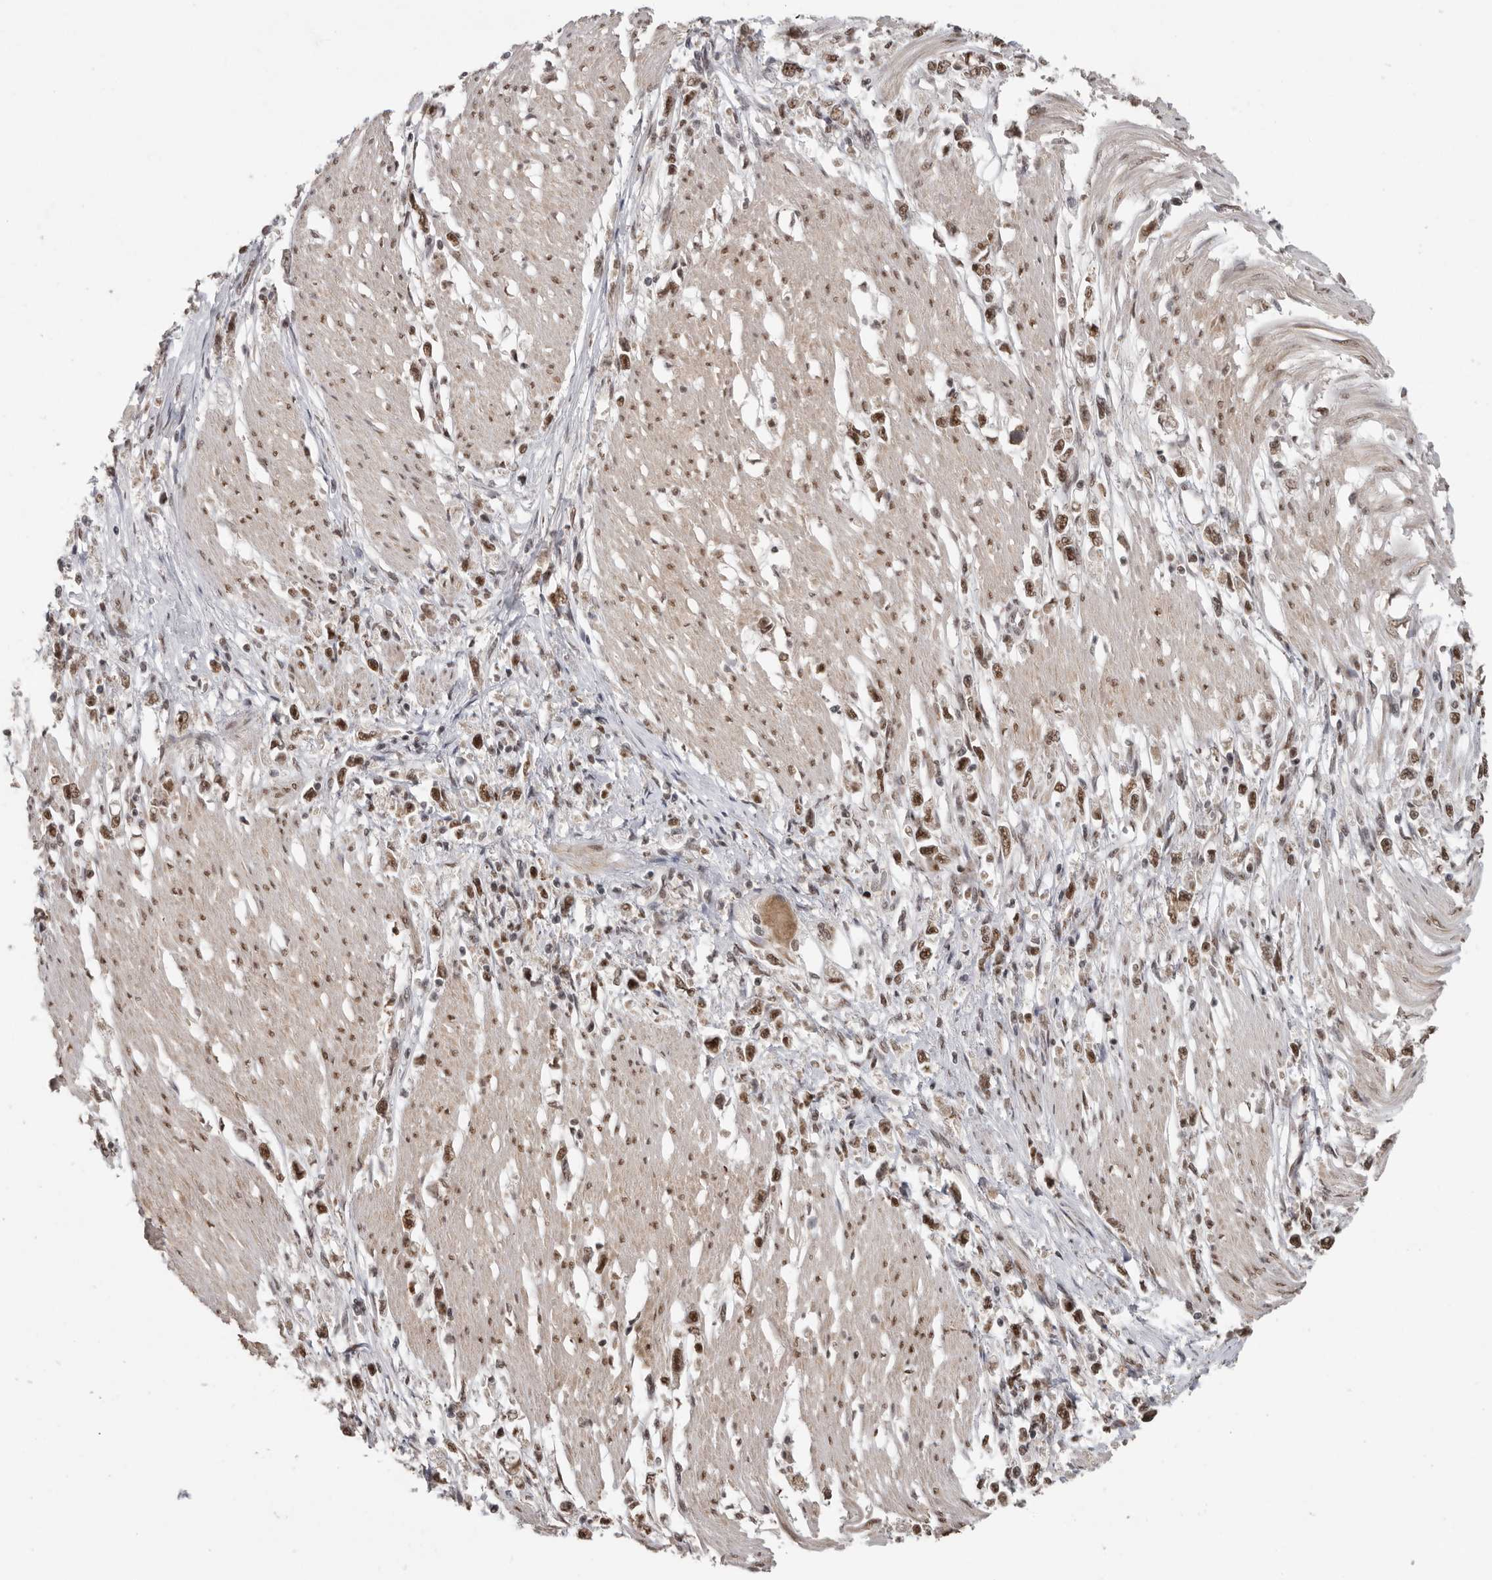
{"staining": {"intensity": "strong", "quantity": ">75%", "location": "nuclear"}, "tissue": "stomach cancer", "cell_type": "Tumor cells", "image_type": "cancer", "snomed": [{"axis": "morphology", "description": "Adenocarcinoma, NOS"}, {"axis": "topography", "description": "Stomach"}], "caption": "An IHC histopathology image of neoplastic tissue is shown. Protein staining in brown shows strong nuclear positivity in stomach adenocarcinoma within tumor cells.", "gene": "PPP1R10", "patient": {"sex": "female", "age": 59}}